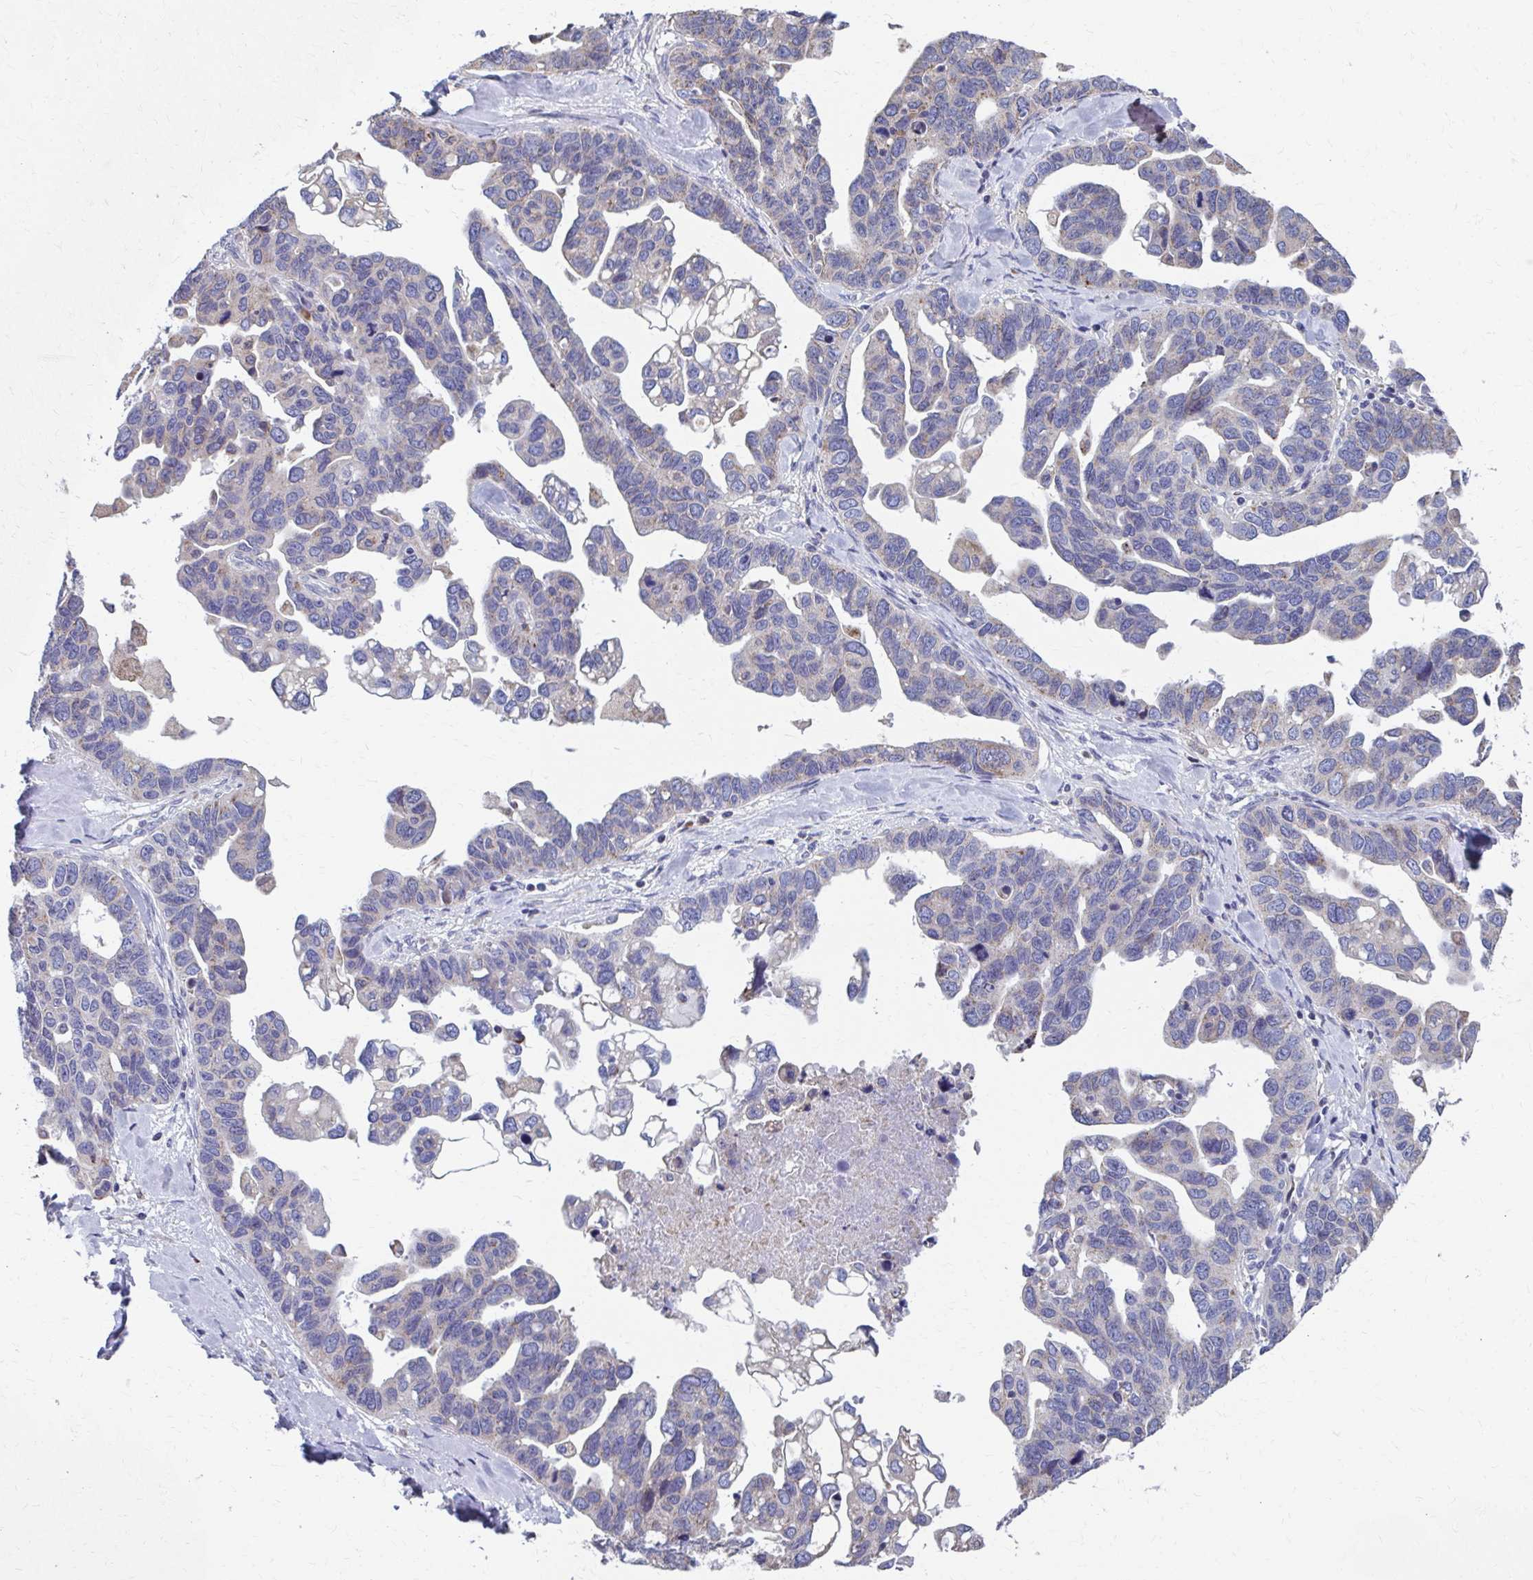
{"staining": {"intensity": "negative", "quantity": "none", "location": "none"}, "tissue": "ovarian cancer", "cell_type": "Tumor cells", "image_type": "cancer", "snomed": [{"axis": "morphology", "description": "Cystadenocarcinoma, serous, NOS"}, {"axis": "topography", "description": "Ovary"}], "caption": "Tumor cells are negative for brown protein staining in serous cystadenocarcinoma (ovarian).", "gene": "FKBP2", "patient": {"sex": "female", "age": 69}}